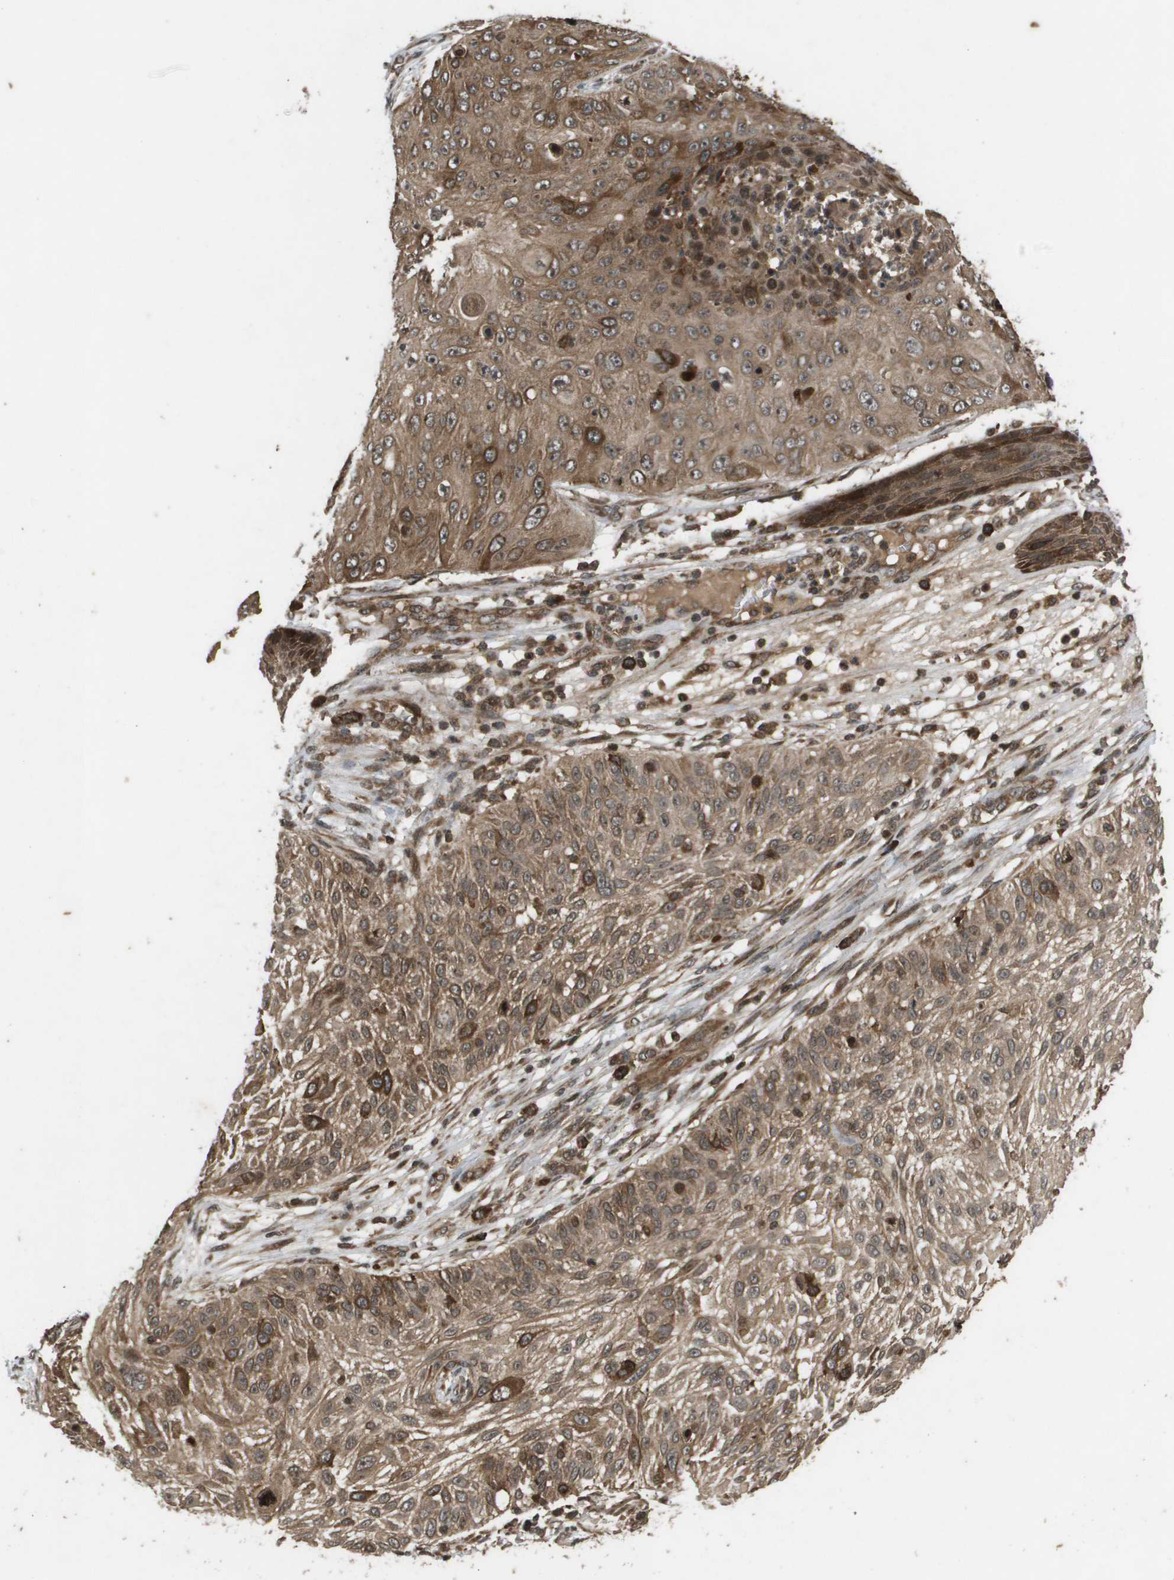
{"staining": {"intensity": "strong", "quantity": ">75%", "location": "cytoplasmic/membranous"}, "tissue": "skin cancer", "cell_type": "Tumor cells", "image_type": "cancer", "snomed": [{"axis": "morphology", "description": "Squamous cell carcinoma, NOS"}, {"axis": "topography", "description": "Skin"}], "caption": "Skin cancer (squamous cell carcinoma) tissue exhibits strong cytoplasmic/membranous expression in approximately >75% of tumor cells, visualized by immunohistochemistry.", "gene": "KIF11", "patient": {"sex": "female", "age": 80}}